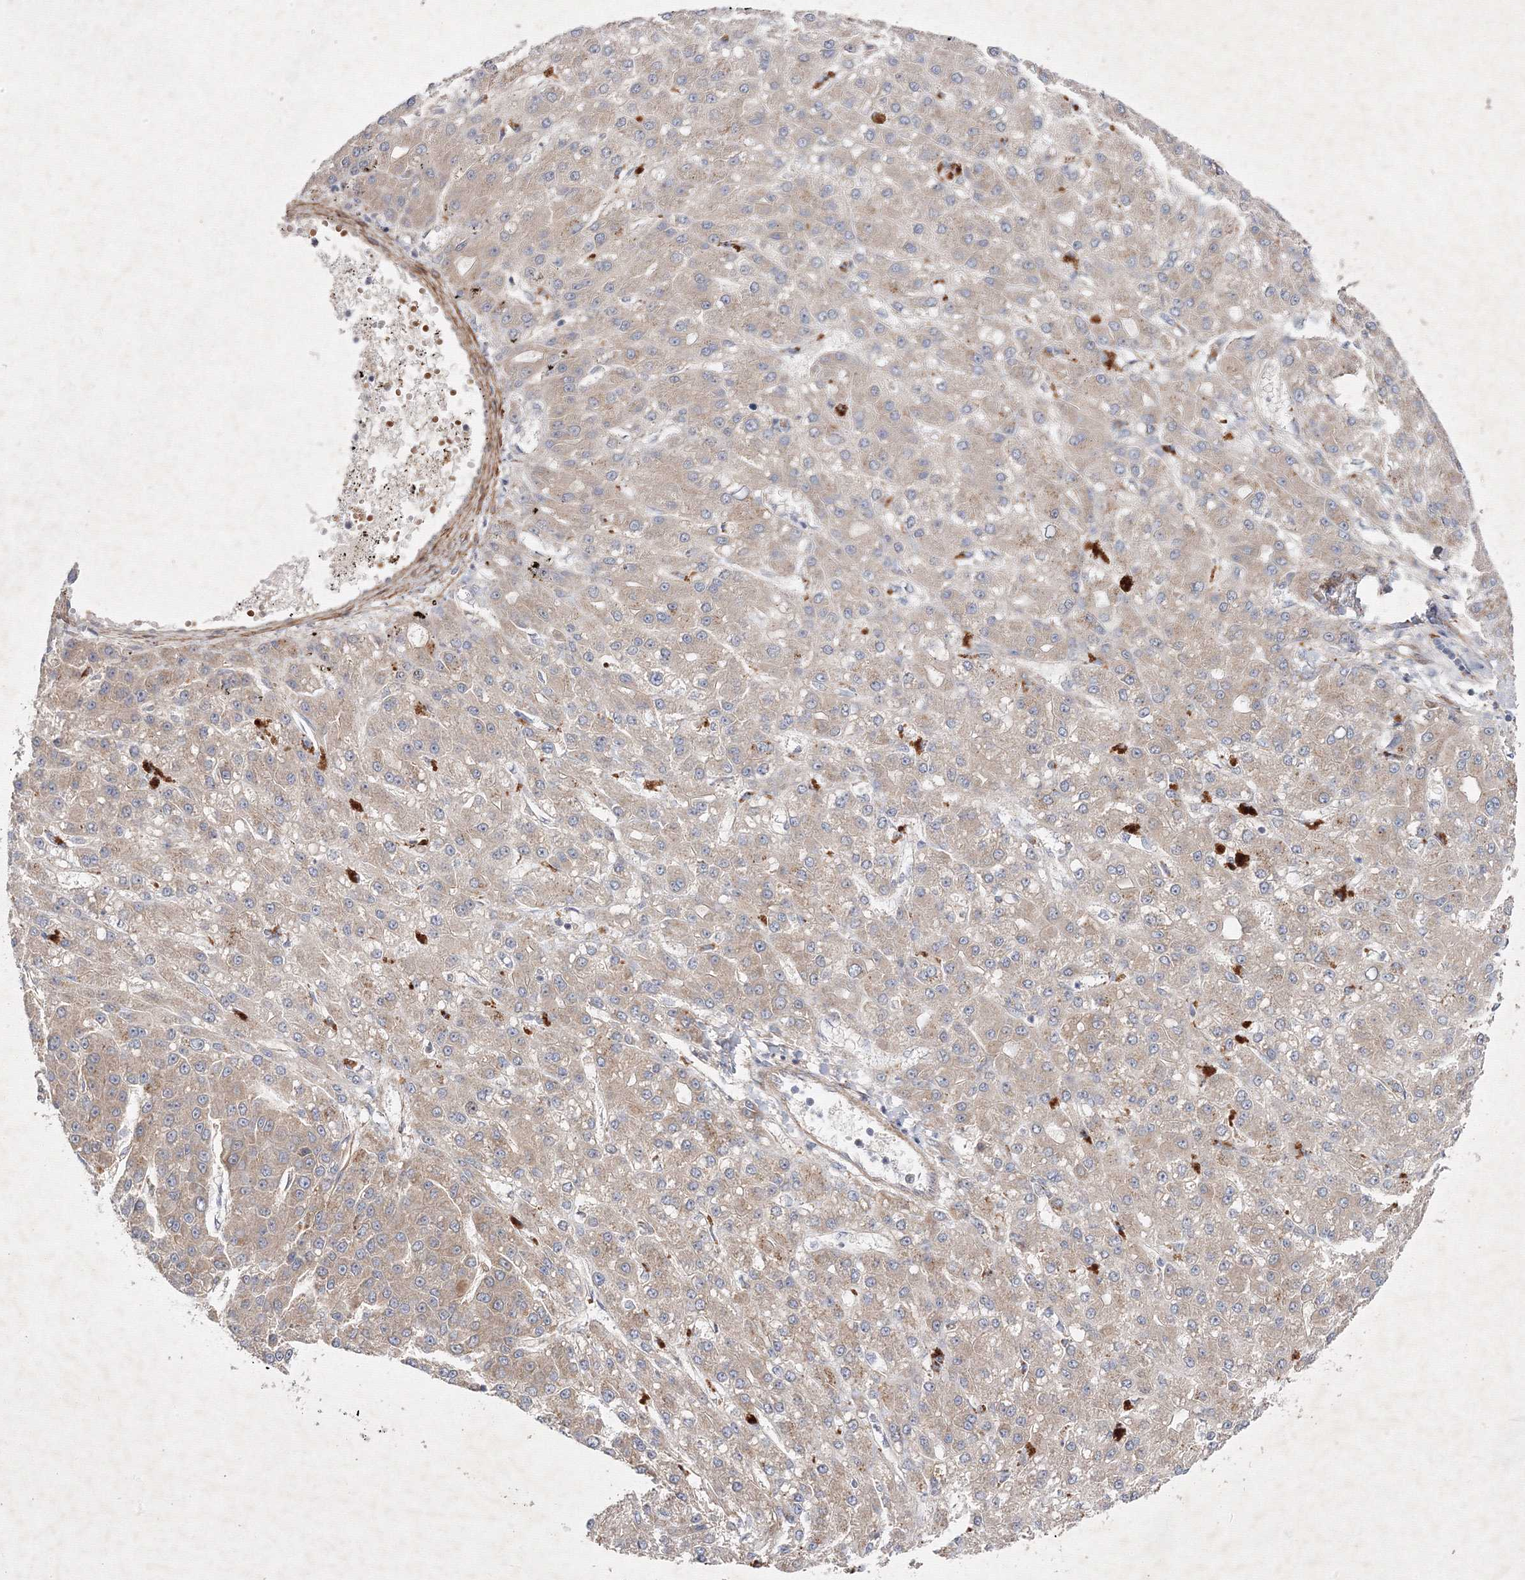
{"staining": {"intensity": "weak", "quantity": "25%-75%", "location": "cytoplasmic/membranous"}, "tissue": "liver cancer", "cell_type": "Tumor cells", "image_type": "cancer", "snomed": [{"axis": "morphology", "description": "Carcinoma, Hepatocellular, NOS"}, {"axis": "topography", "description": "Liver"}], "caption": "A micrograph of liver hepatocellular carcinoma stained for a protein shows weak cytoplasmic/membranous brown staining in tumor cells.", "gene": "GFM1", "patient": {"sex": "male", "age": 67}}